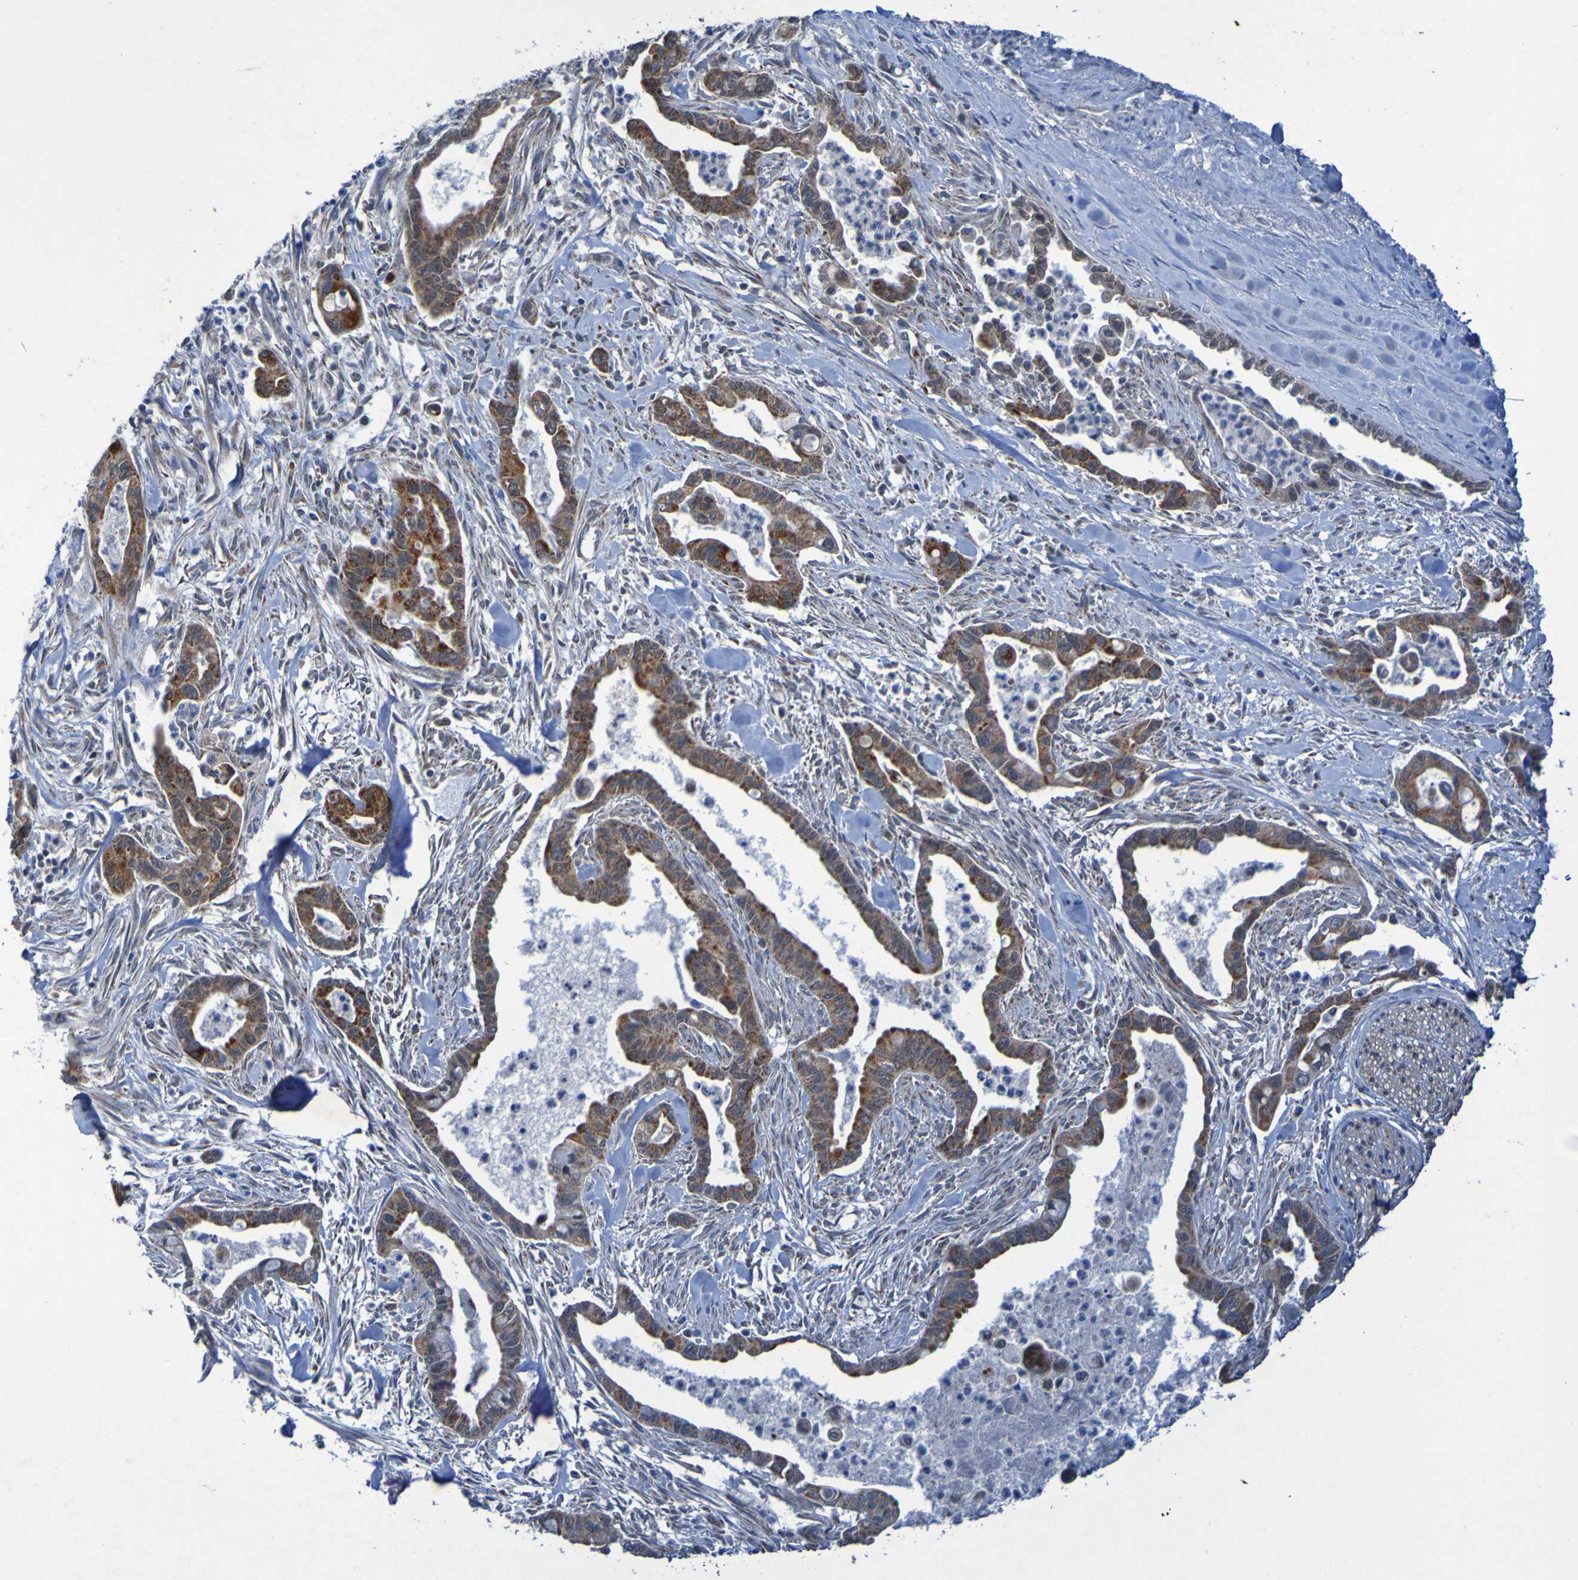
{"staining": {"intensity": "weak", "quantity": ">75%", "location": "cytoplasmic/membranous"}, "tissue": "pancreatic cancer", "cell_type": "Tumor cells", "image_type": "cancer", "snomed": [{"axis": "morphology", "description": "Adenocarcinoma, NOS"}, {"axis": "topography", "description": "Pancreas"}], "caption": "IHC micrograph of human adenocarcinoma (pancreatic) stained for a protein (brown), which displays low levels of weak cytoplasmic/membranous staining in about >75% of tumor cells.", "gene": "CCDC51", "patient": {"sex": "male", "age": 70}}